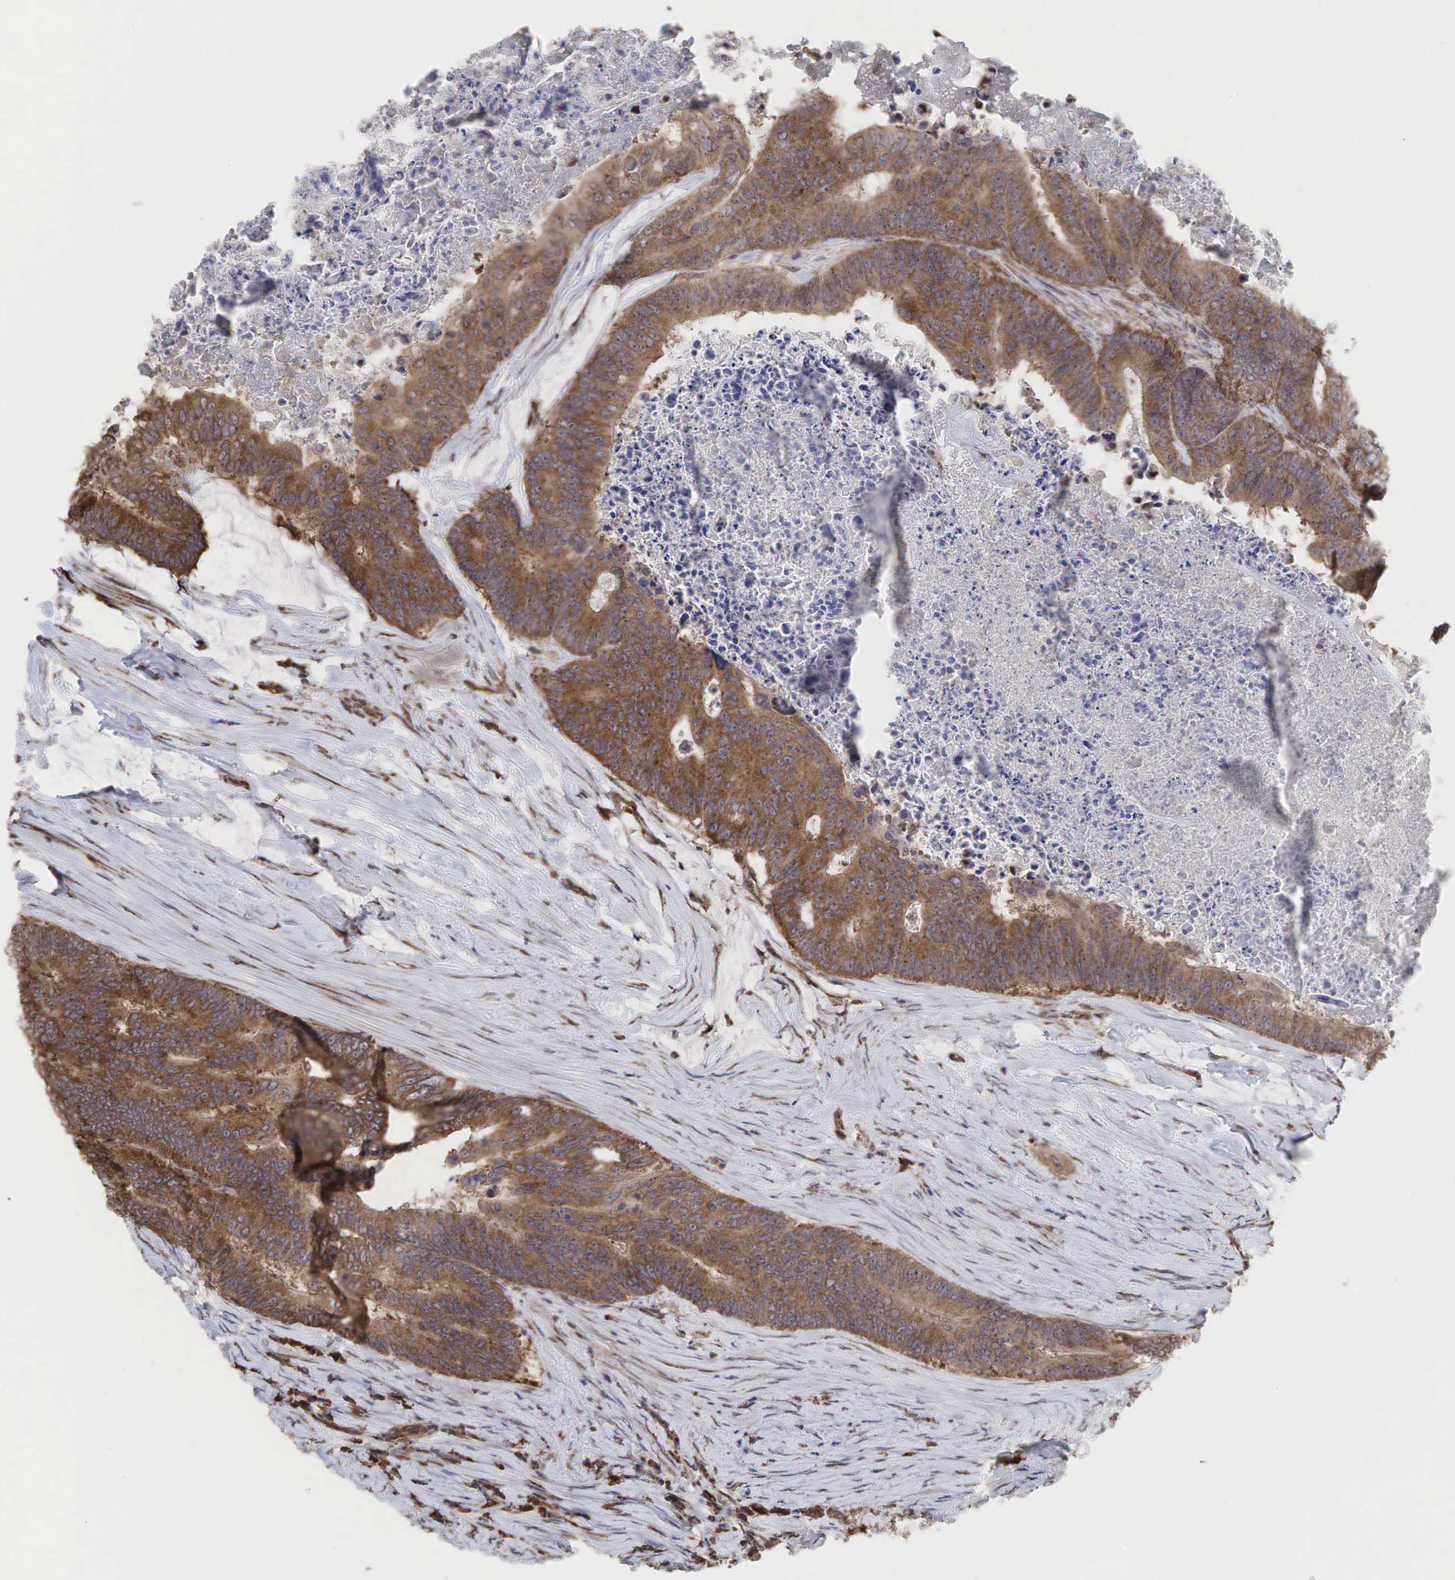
{"staining": {"intensity": "moderate", "quantity": ">75%", "location": "cytoplasmic/membranous"}, "tissue": "colorectal cancer", "cell_type": "Tumor cells", "image_type": "cancer", "snomed": [{"axis": "morphology", "description": "Adenocarcinoma, NOS"}, {"axis": "topography", "description": "Colon"}], "caption": "Protein analysis of colorectal cancer (adenocarcinoma) tissue exhibits moderate cytoplasmic/membranous staining in about >75% of tumor cells. (brown staining indicates protein expression, while blue staining denotes nuclei).", "gene": "PABPC5", "patient": {"sex": "male", "age": 65}}